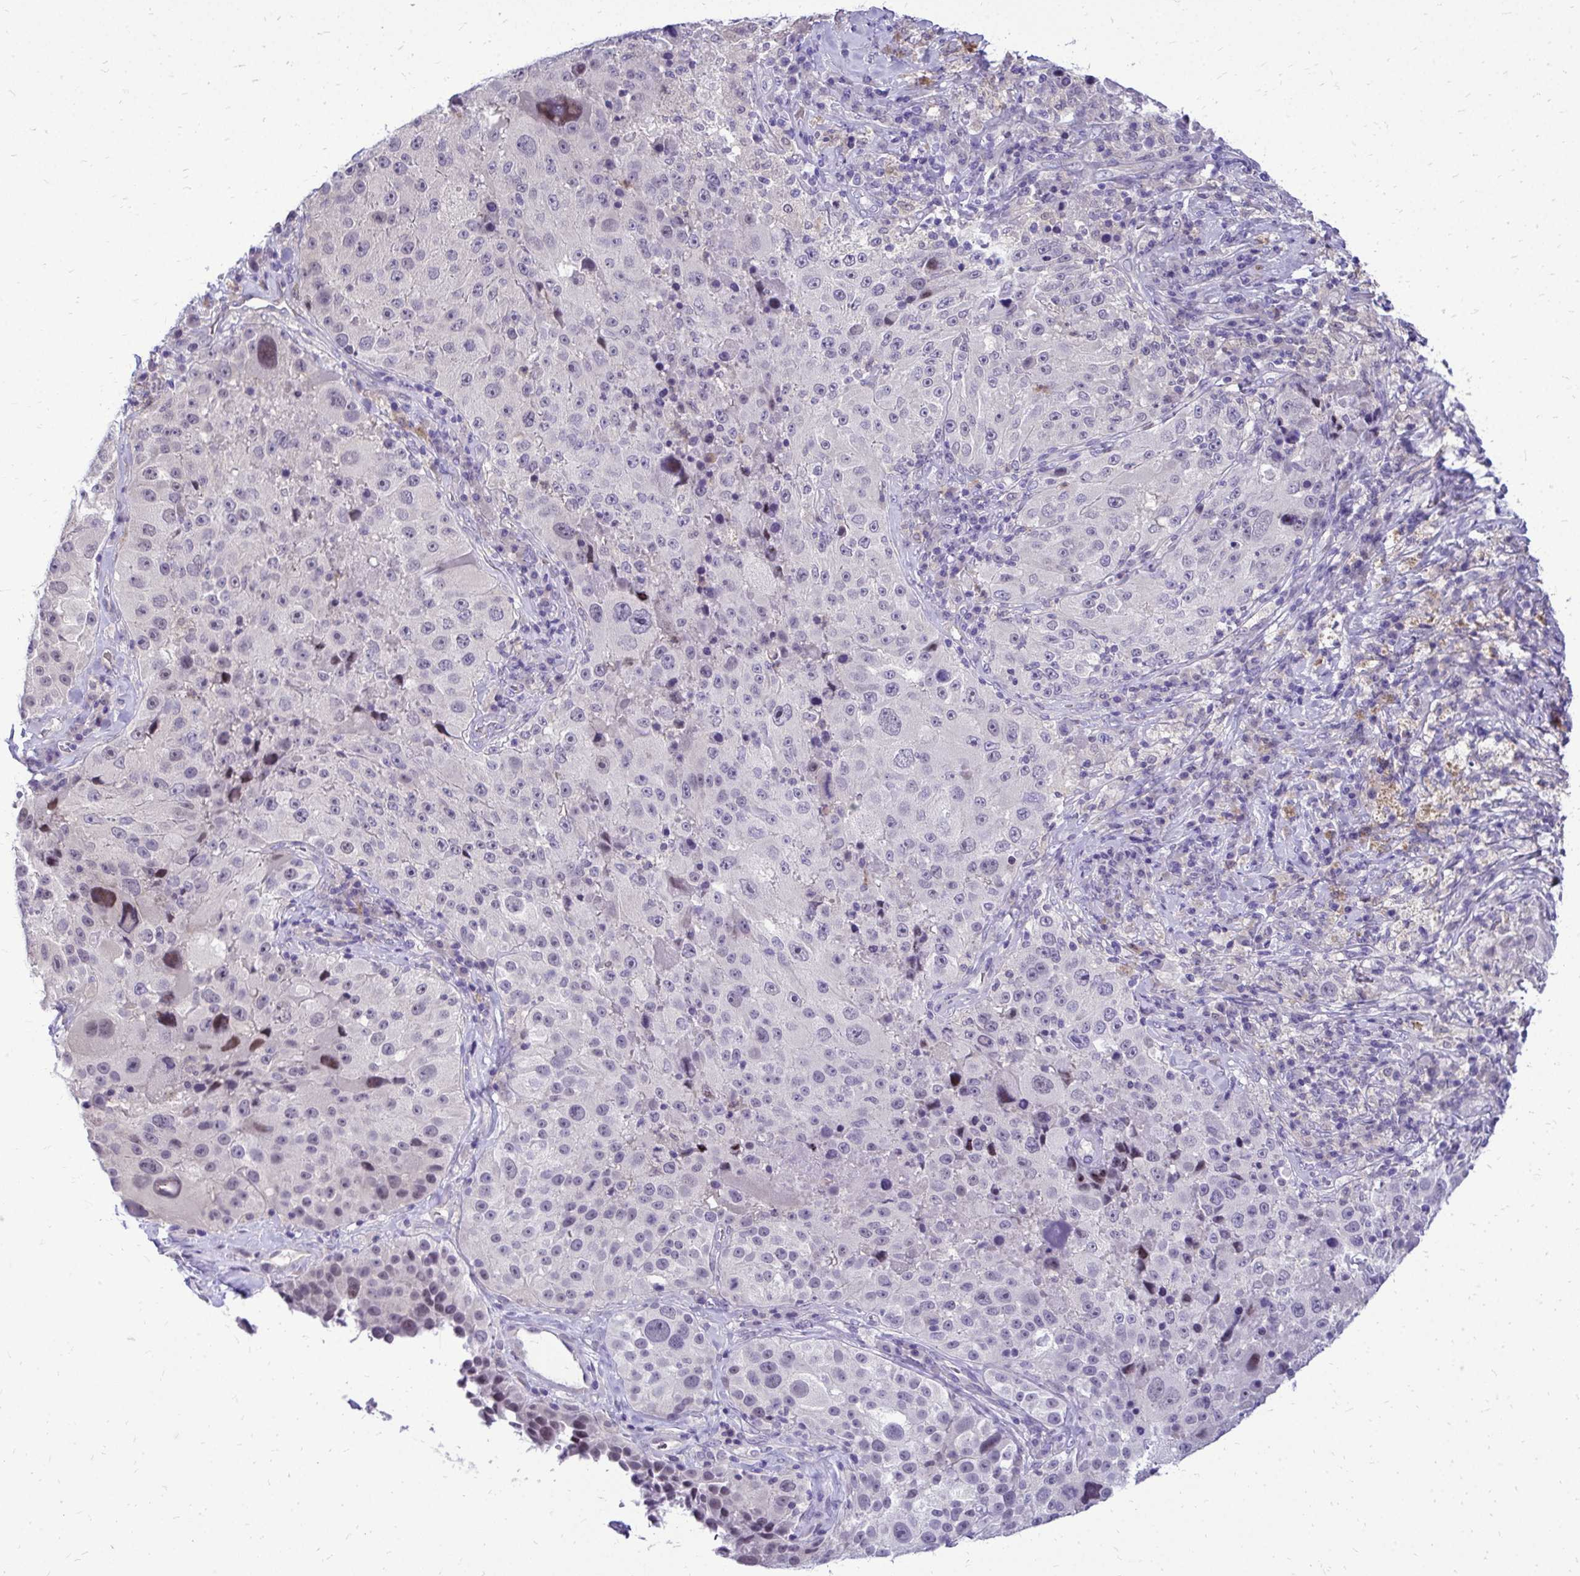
{"staining": {"intensity": "negative", "quantity": "none", "location": "none"}, "tissue": "melanoma", "cell_type": "Tumor cells", "image_type": "cancer", "snomed": [{"axis": "morphology", "description": "Malignant melanoma, Metastatic site"}, {"axis": "topography", "description": "Lymph node"}], "caption": "This micrograph is of melanoma stained with IHC to label a protein in brown with the nuclei are counter-stained blue. There is no expression in tumor cells.", "gene": "ZSWIM9", "patient": {"sex": "male", "age": 62}}